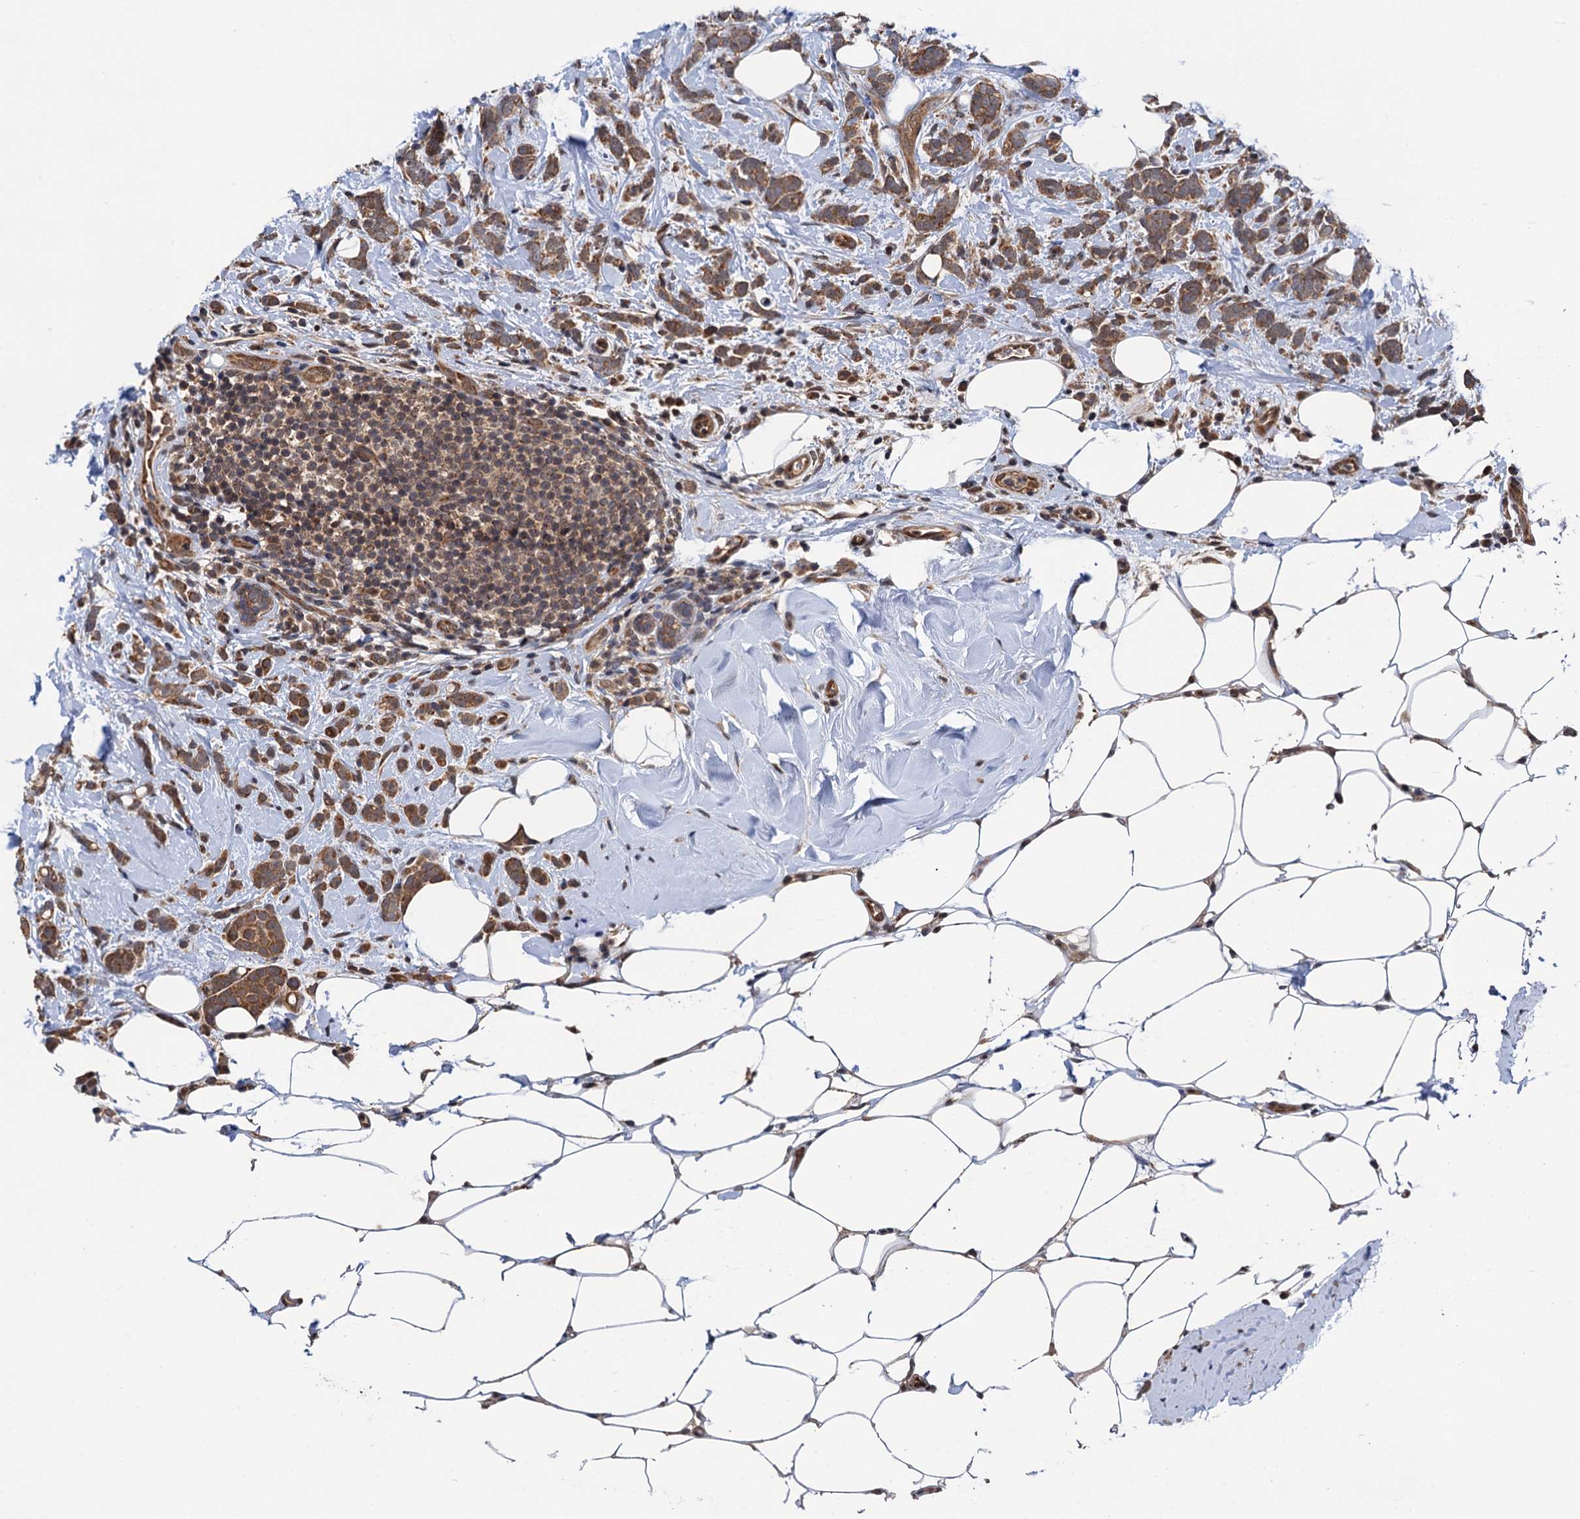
{"staining": {"intensity": "moderate", "quantity": ">75%", "location": "cytoplasmic/membranous"}, "tissue": "breast cancer", "cell_type": "Tumor cells", "image_type": "cancer", "snomed": [{"axis": "morphology", "description": "Lobular carcinoma"}, {"axis": "topography", "description": "Breast"}], "caption": "Human breast lobular carcinoma stained with a brown dye shows moderate cytoplasmic/membranous positive expression in about >75% of tumor cells.", "gene": "NAA16", "patient": {"sex": "female", "age": 58}}